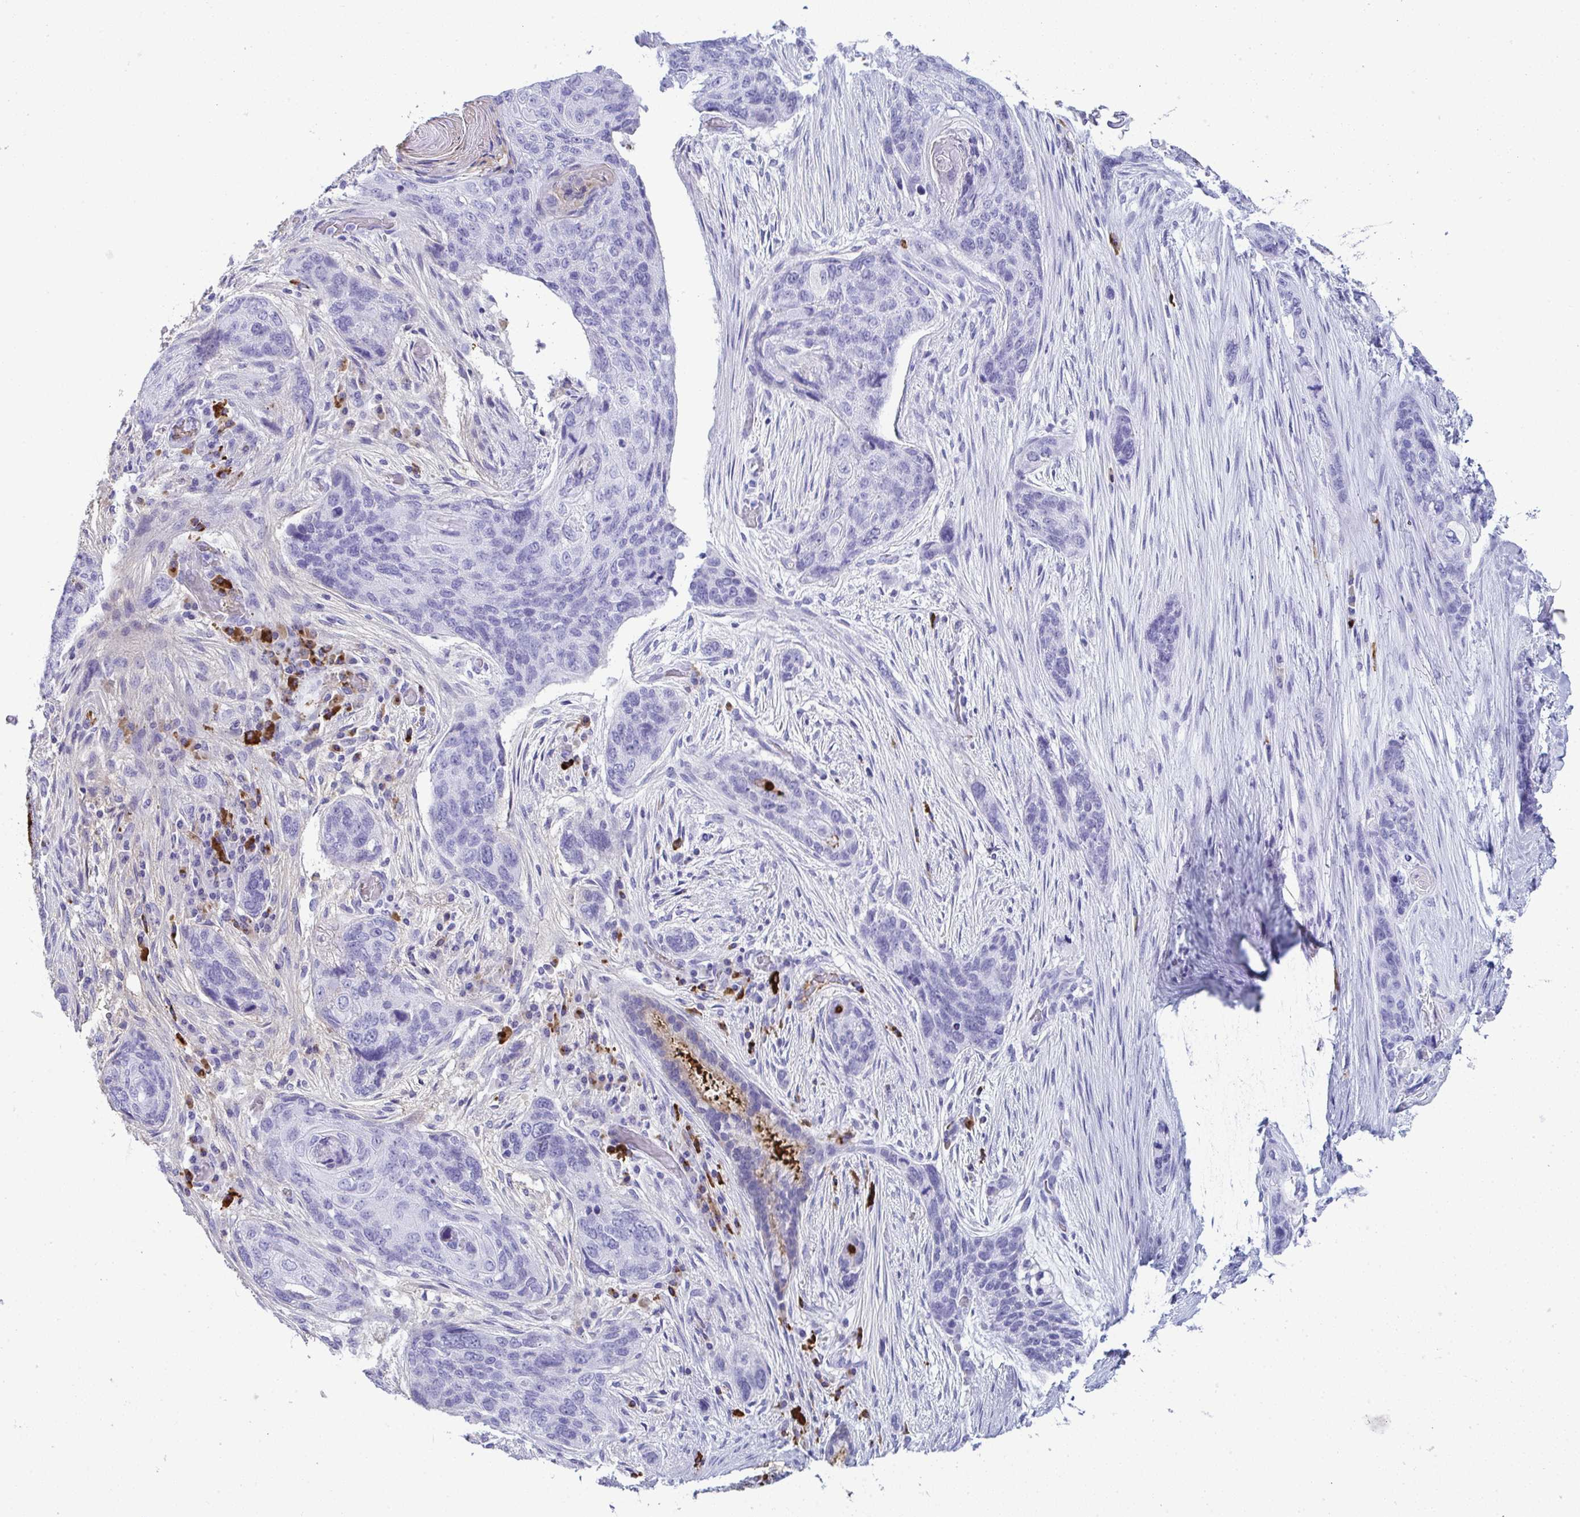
{"staining": {"intensity": "negative", "quantity": "none", "location": "none"}, "tissue": "lung cancer", "cell_type": "Tumor cells", "image_type": "cancer", "snomed": [{"axis": "morphology", "description": "Squamous cell carcinoma, NOS"}, {"axis": "morphology", "description": "Squamous cell carcinoma, metastatic, NOS"}, {"axis": "topography", "description": "Lymph node"}, {"axis": "topography", "description": "Lung"}], "caption": "Immunohistochemistry of human metastatic squamous cell carcinoma (lung) shows no expression in tumor cells.", "gene": "JCHAIN", "patient": {"sex": "male", "age": 41}}